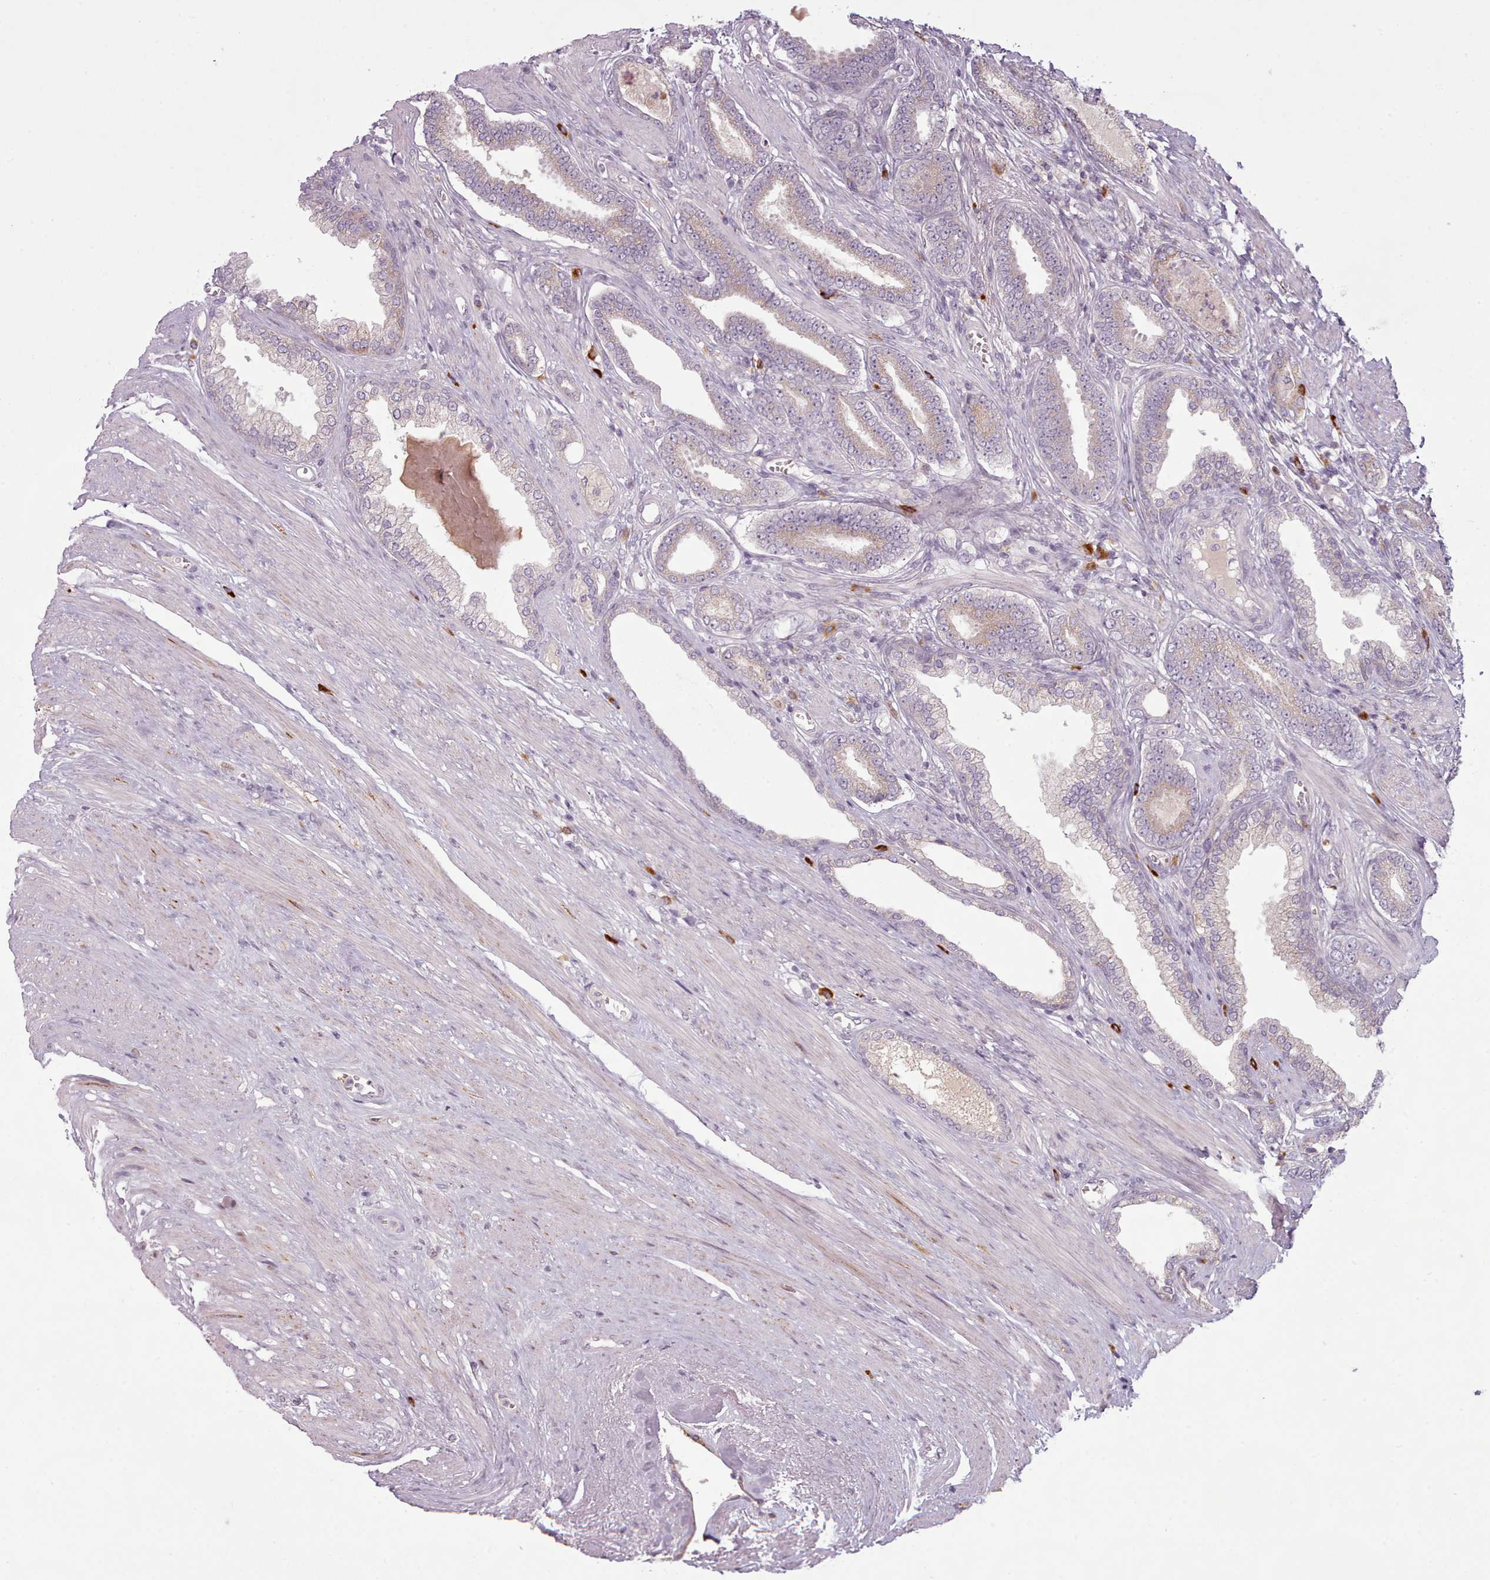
{"staining": {"intensity": "weak", "quantity": "25%-75%", "location": "cytoplasmic/membranous"}, "tissue": "prostate cancer", "cell_type": "Tumor cells", "image_type": "cancer", "snomed": [{"axis": "morphology", "description": "Adenocarcinoma, NOS"}, {"axis": "topography", "description": "Prostate and seminal vesicle, NOS"}], "caption": "Immunohistochemical staining of human prostate cancer reveals low levels of weak cytoplasmic/membranous expression in approximately 25%-75% of tumor cells.", "gene": "LAPTM5", "patient": {"sex": "male", "age": 76}}